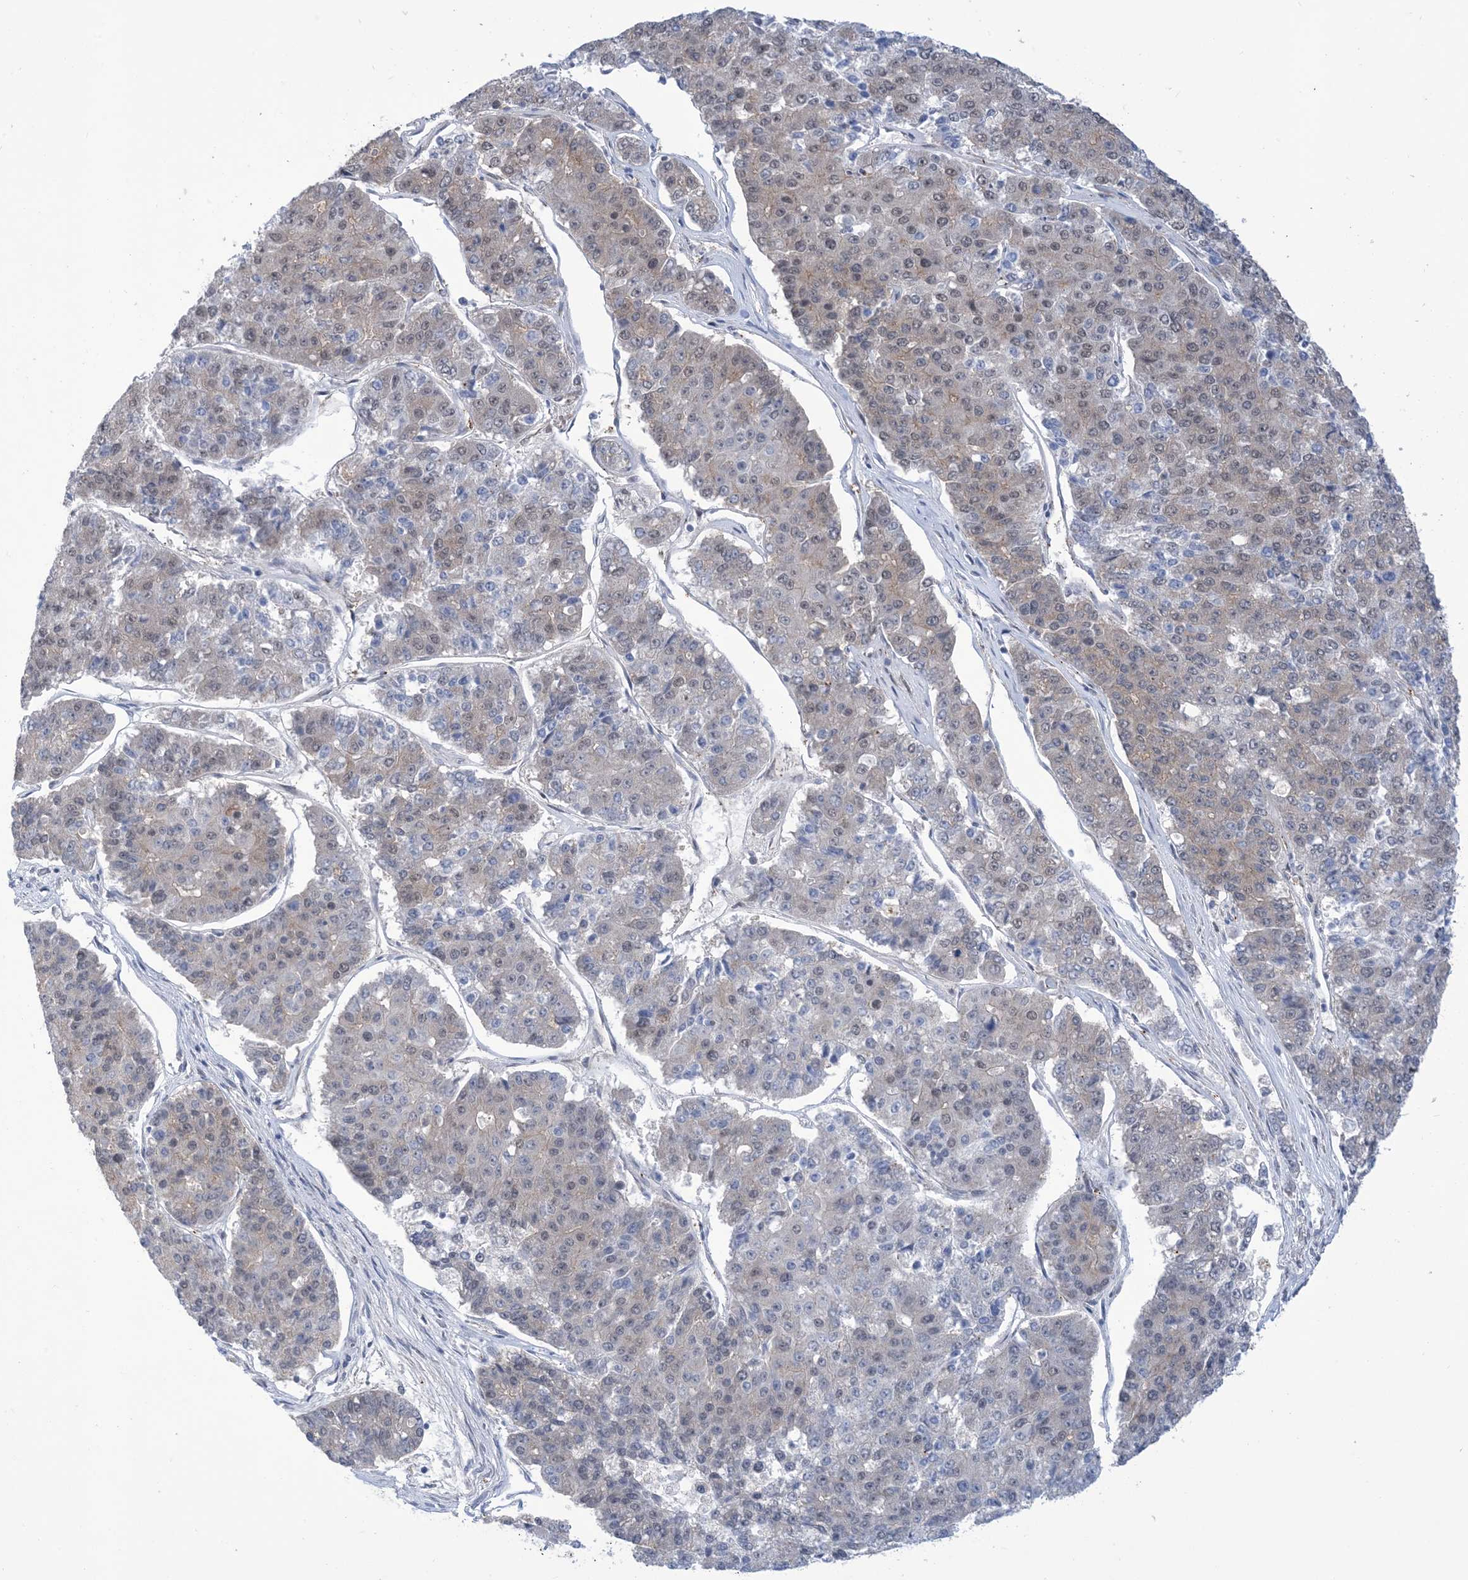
{"staining": {"intensity": "weak", "quantity": "25%-75%", "location": "cytoplasmic/membranous"}, "tissue": "pancreatic cancer", "cell_type": "Tumor cells", "image_type": "cancer", "snomed": [{"axis": "morphology", "description": "Adenocarcinoma, NOS"}, {"axis": "topography", "description": "Pancreas"}], "caption": "The histopathology image reveals staining of pancreatic cancer (adenocarcinoma), revealing weak cytoplasmic/membranous protein staining (brown color) within tumor cells.", "gene": "EHBP1", "patient": {"sex": "male", "age": 50}}